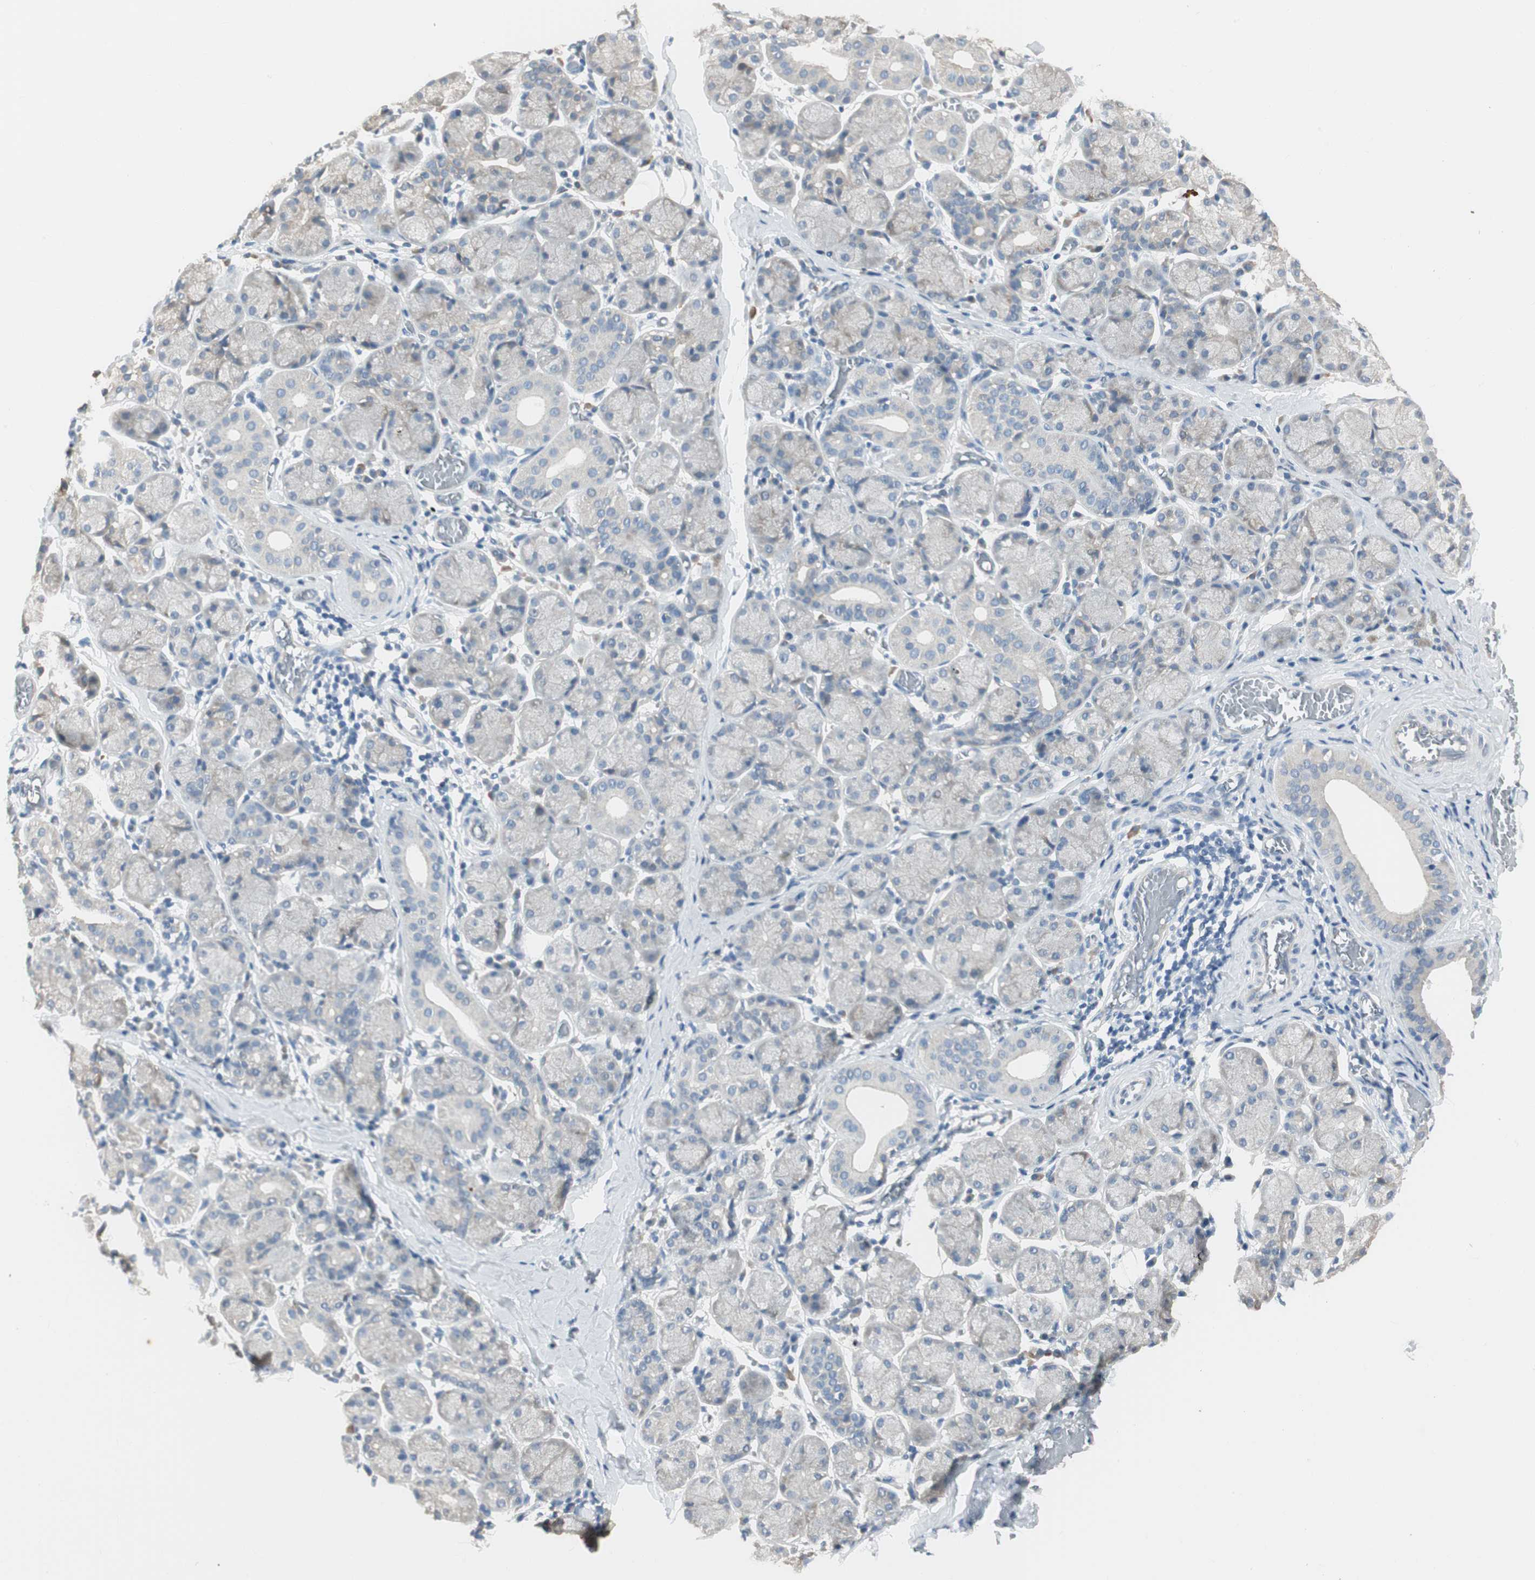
{"staining": {"intensity": "negative", "quantity": "none", "location": "none"}, "tissue": "salivary gland", "cell_type": "Glandular cells", "image_type": "normal", "snomed": [{"axis": "morphology", "description": "Normal tissue, NOS"}, {"axis": "topography", "description": "Salivary gland"}], "caption": "The micrograph displays no significant expression in glandular cells of salivary gland.", "gene": "SPINK4", "patient": {"sex": "female", "age": 24}}